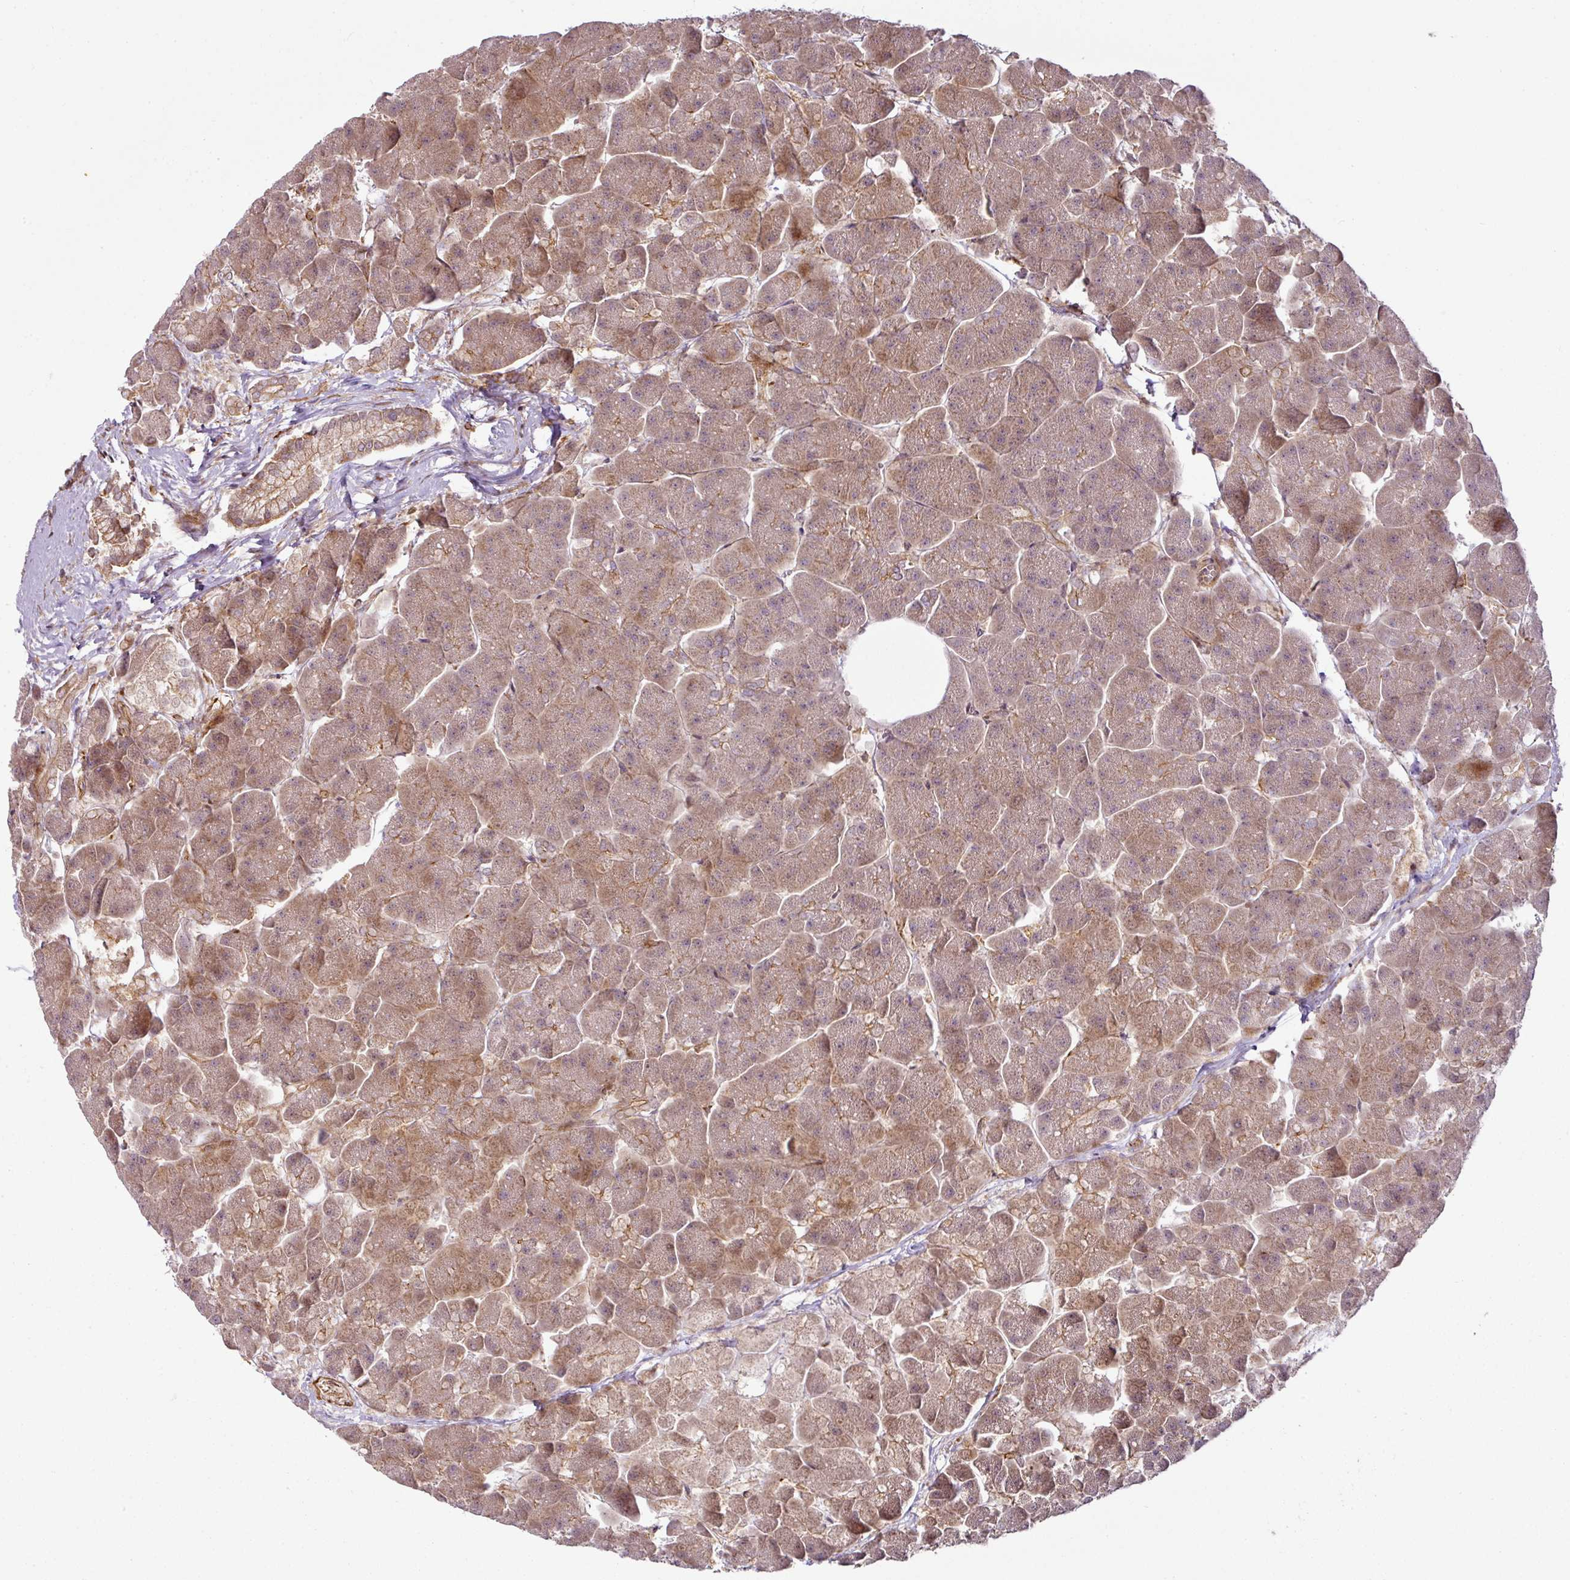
{"staining": {"intensity": "moderate", "quantity": ">75%", "location": "cytoplasmic/membranous"}, "tissue": "pancreas", "cell_type": "Exocrine glandular cells", "image_type": "normal", "snomed": [{"axis": "morphology", "description": "Normal tissue, NOS"}, {"axis": "topography", "description": "Pancreas"}, {"axis": "topography", "description": "Peripheral nerve tissue"}], "caption": "DAB immunohistochemical staining of normal human pancreas exhibits moderate cytoplasmic/membranous protein positivity in about >75% of exocrine glandular cells.", "gene": "ATAT1", "patient": {"sex": "male", "age": 54}}